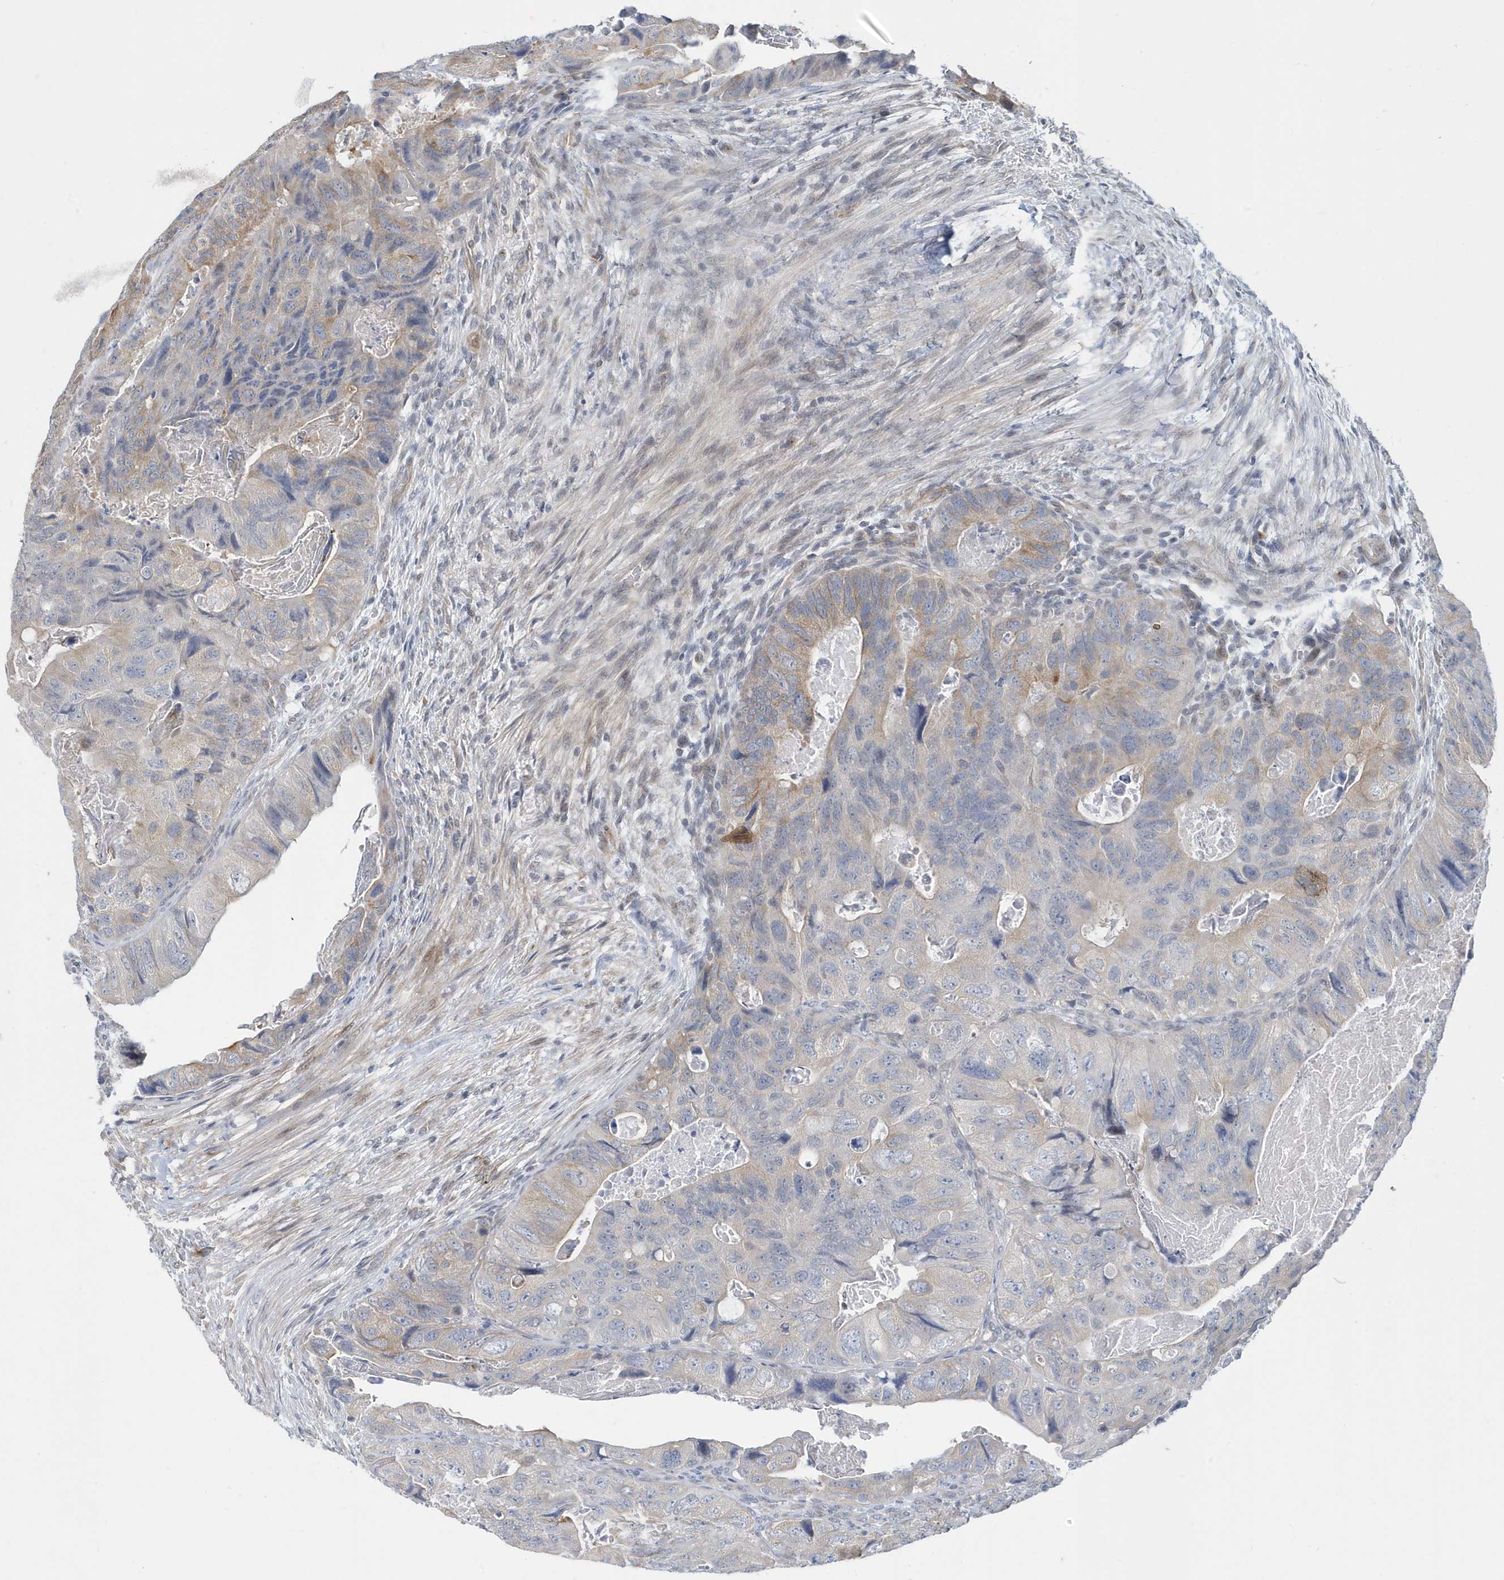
{"staining": {"intensity": "moderate", "quantity": "<25%", "location": "cytoplasmic/membranous"}, "tissue": "colorectal cancer", "cell_type": "Tumor cells", "image_type": "cancer", "snomed": [{"axis": "morphology", "description": "Adenocarcinoma, NOS"}, {"axis": "topography", "description": "Rectum"}], "caption": "Immunohistochemical staining of colorectal adenocarcinoma shows low levels of moderate cytoplasmic/membranous protein positivity in about <25% of tumor cells. (IHC, brightfield microscopy, high magnification).", "gene": "ZNF654", "patient": {"sex": "male", "age": 63}}